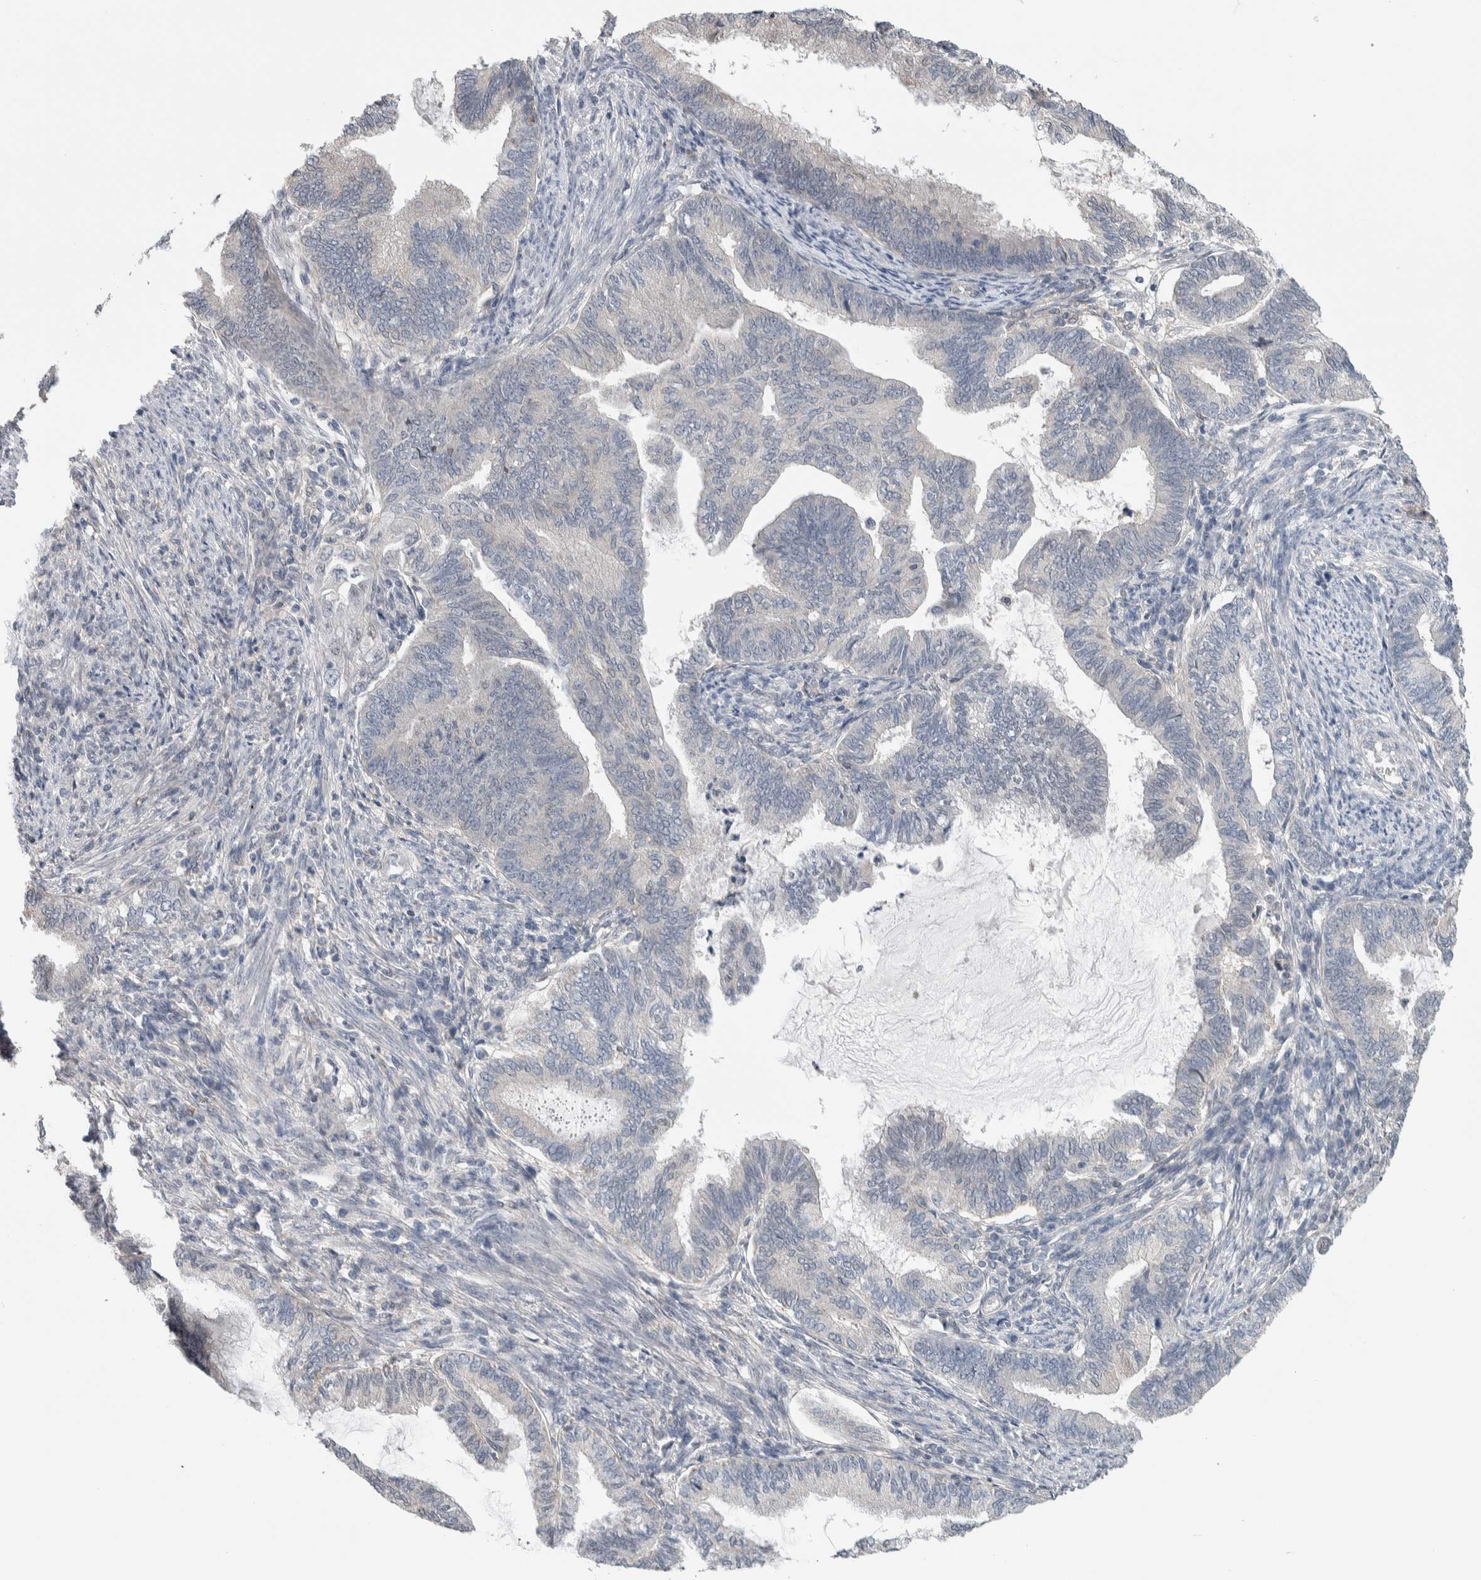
{"staining": {"intensity": "negative", "quantity": "none", "location": "none"}, "tissue": "endometrial cancer", "cell_type": "Tumor cells", "image_type": "cancer", "snomed": [{"axis": "morphology", "description": "Adenocarcinoma, NOS"}, {"axis": "topography", "description": "Endometrium"}], "caption": "Tumor cells show no significant protein positivity in adenocarcinoma (endometrial).", "gene": "TAX1BP1", "patient": {"sex": "female", "age": 86}}